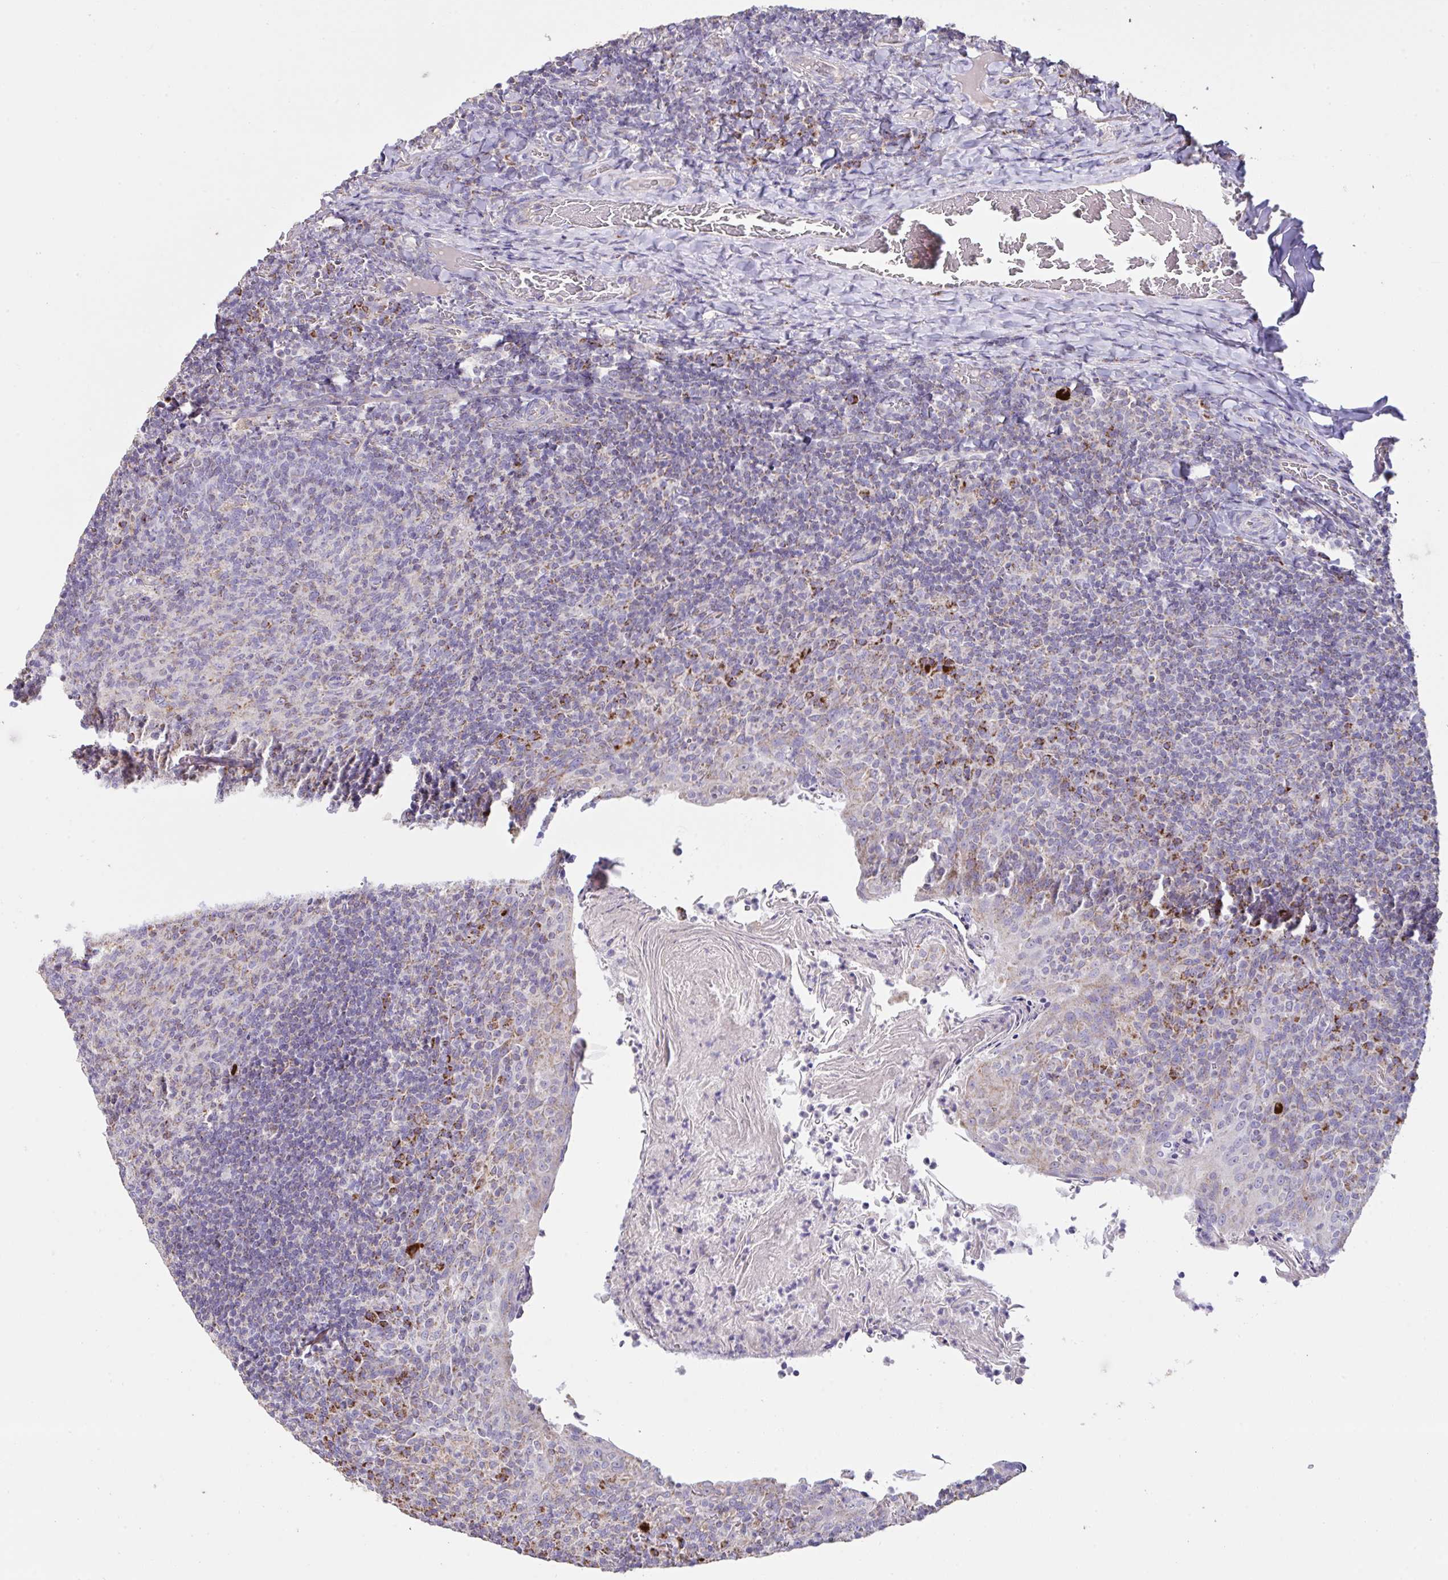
{"staining": {"intensity": "negative", "quantity": "none", "location": "none"}, "tissue": "tonsil", "cell_type": "Germinal center cells", "image_type": "normal", "snomed": [{"axis": "morphology", "description": "Normal tissue, NOS"}, {"axis": "topography", "description": "Tonsil"}], "caption": "IHC histopathology image of normal tonsil: human tonsil stained with DAB (3,3'-diaminobenzidine) reveals no significant protein staining in germinal center cells.", "gene": "DOK7", "patient": {"sex": "female", "age": 10}}